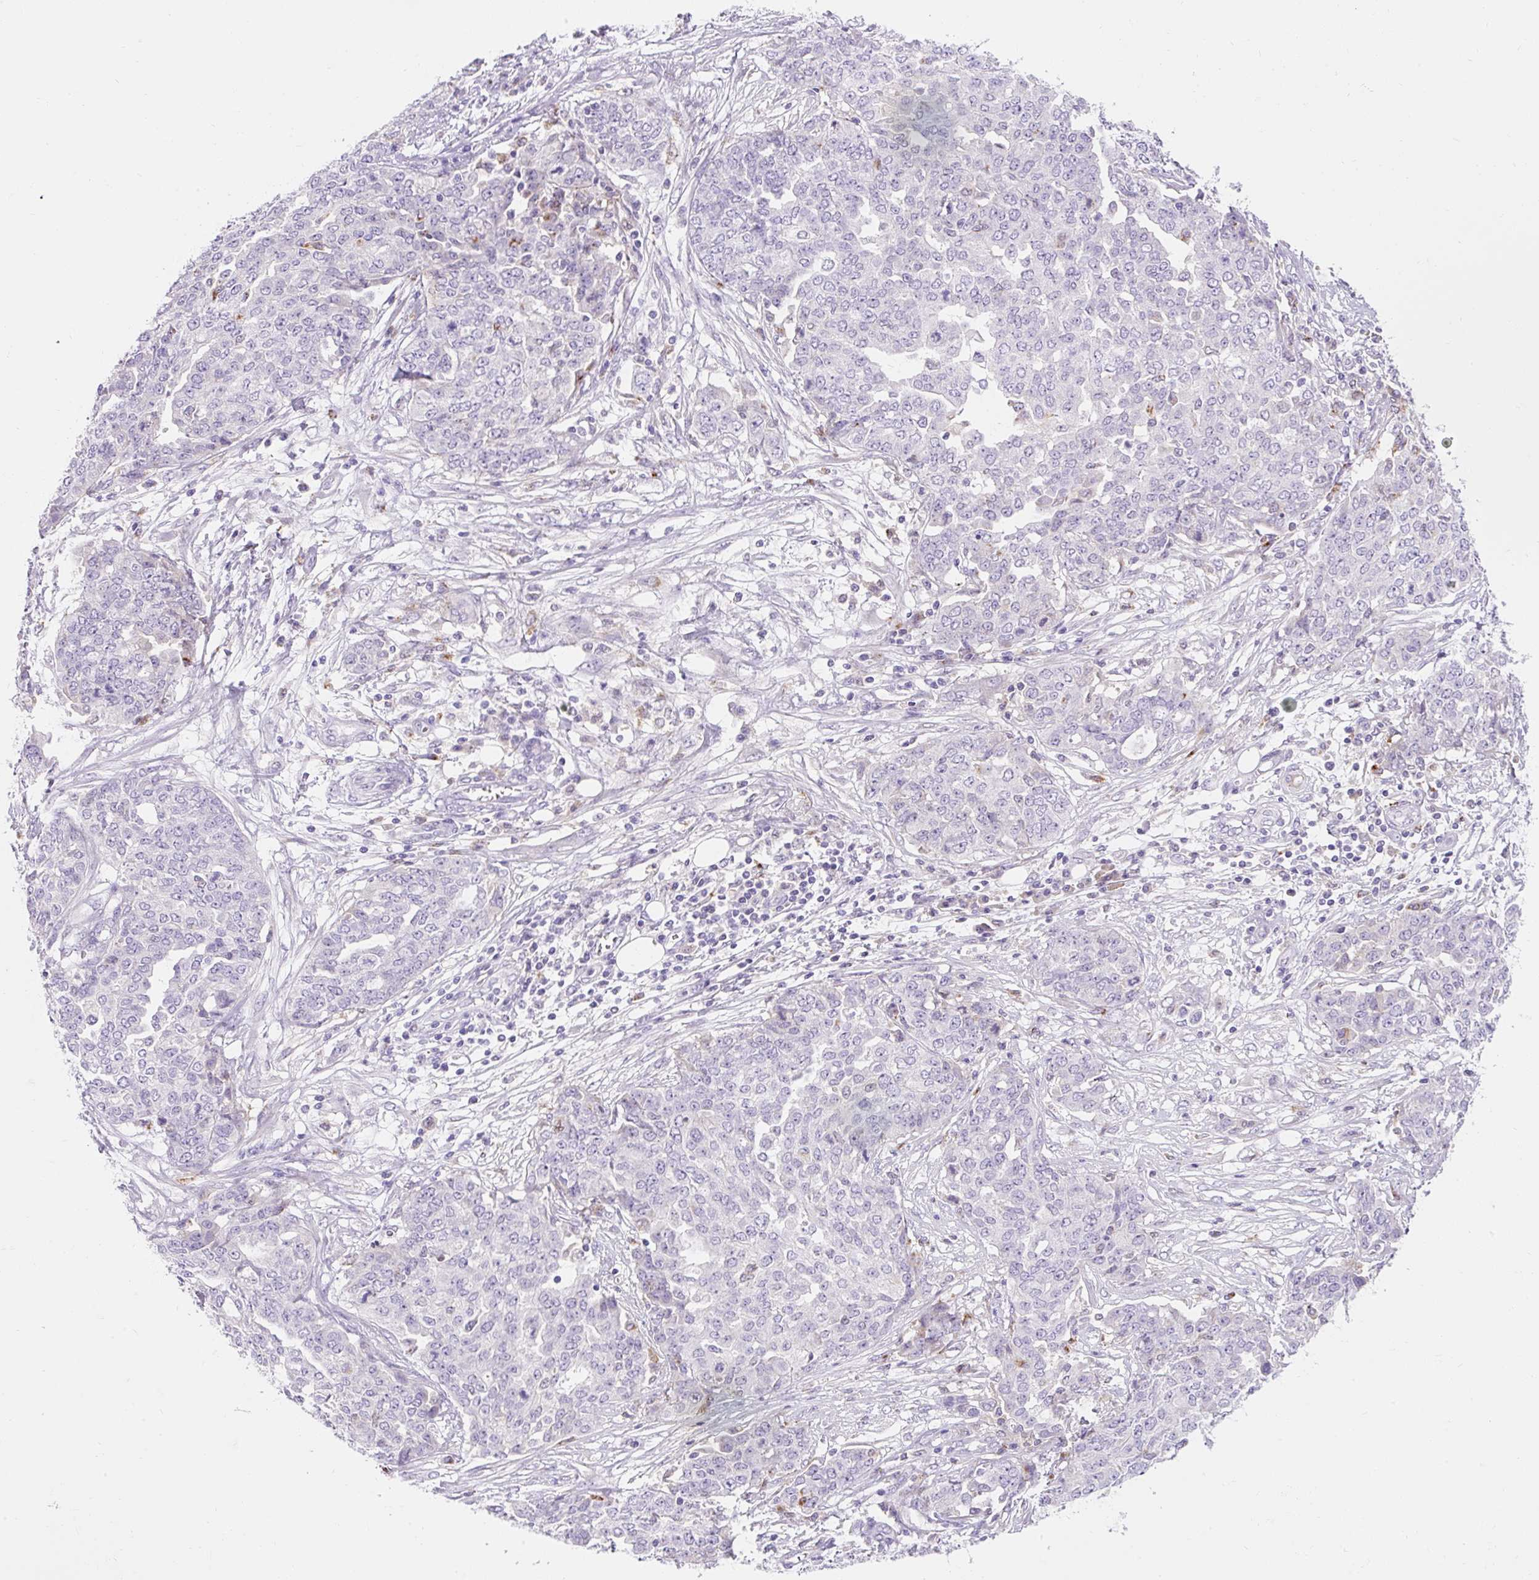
{"staining": {"intensity": "negative", "quantity": "none", "location": "none"}, "tissue": "ovarian cancer", "cell_type": "Tumor cells", "image_type": "cancer", "snomed": [{"axis": "morphology", "description": "Cystadenocarcinoma, serous, NOS"}, {"axis": "topography", "description": "Soft tissue"}, {"axis": "topography", "description": "Ovary"}], "caption": "Serous cystadenocarcinoma (ovarian) stained for a protein using IHC shows no expression tumor cells.", "gene": "TMEM150C", "patient": {"sex": "female", "age": 57}}